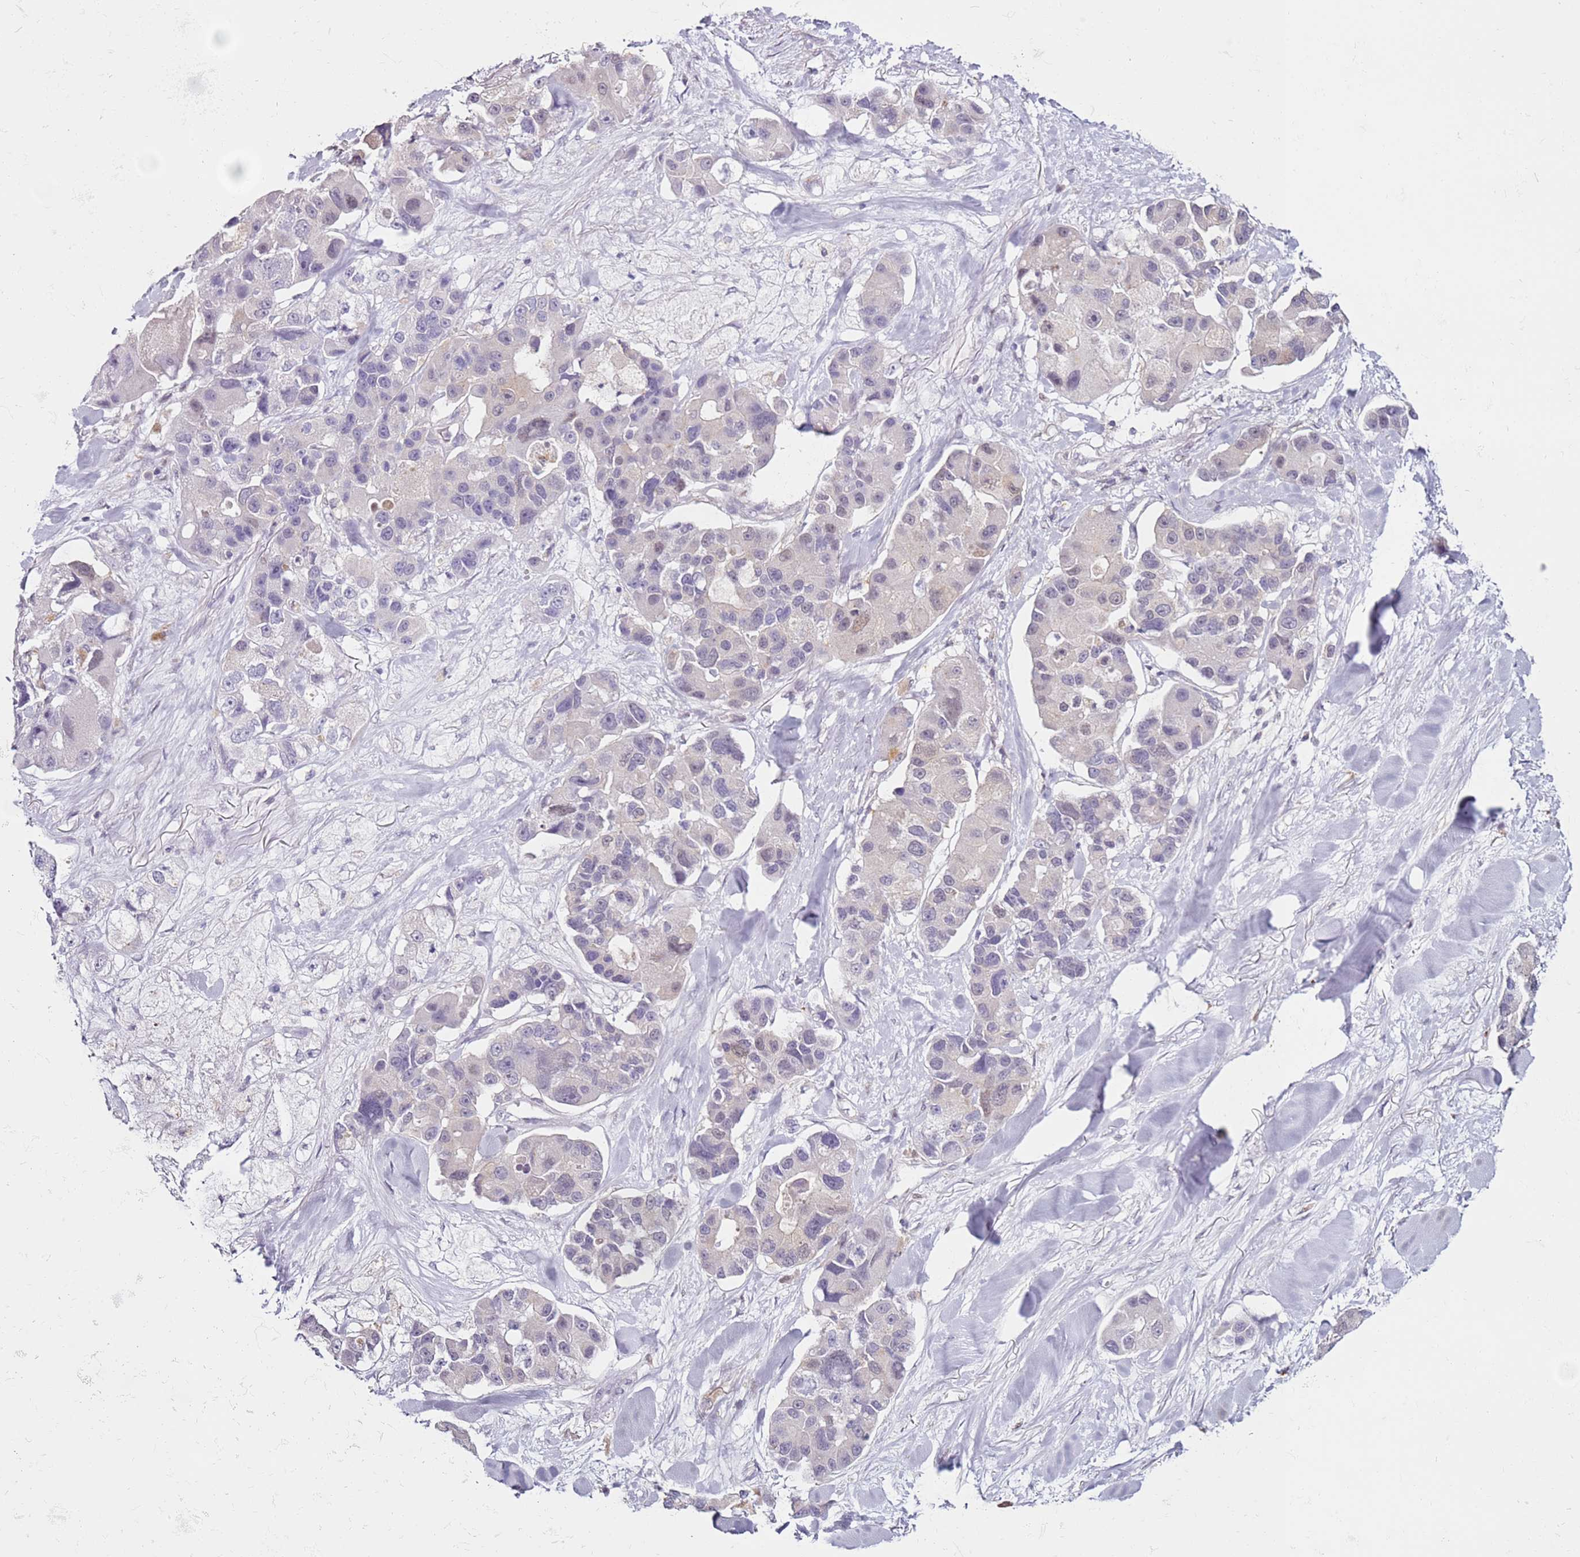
{"staining": {"intensity": "negative", "quantity": "none", "location": "none"}, "tissue": "lung cancer", "cell_type": "Tumor cells", "image_type": "cancer", "snomed": [{"axis": "morphology", "description": "Adenocarcinoma, NOS"}, {"axis": "topography", "description": "Lung"}], "caption": "The histopathology image exhibits no significant positivity in tumor cells of adenocarcinoma (lung).", "gene": "MDH1", "patient": {"sex": "female", "age": 54}}